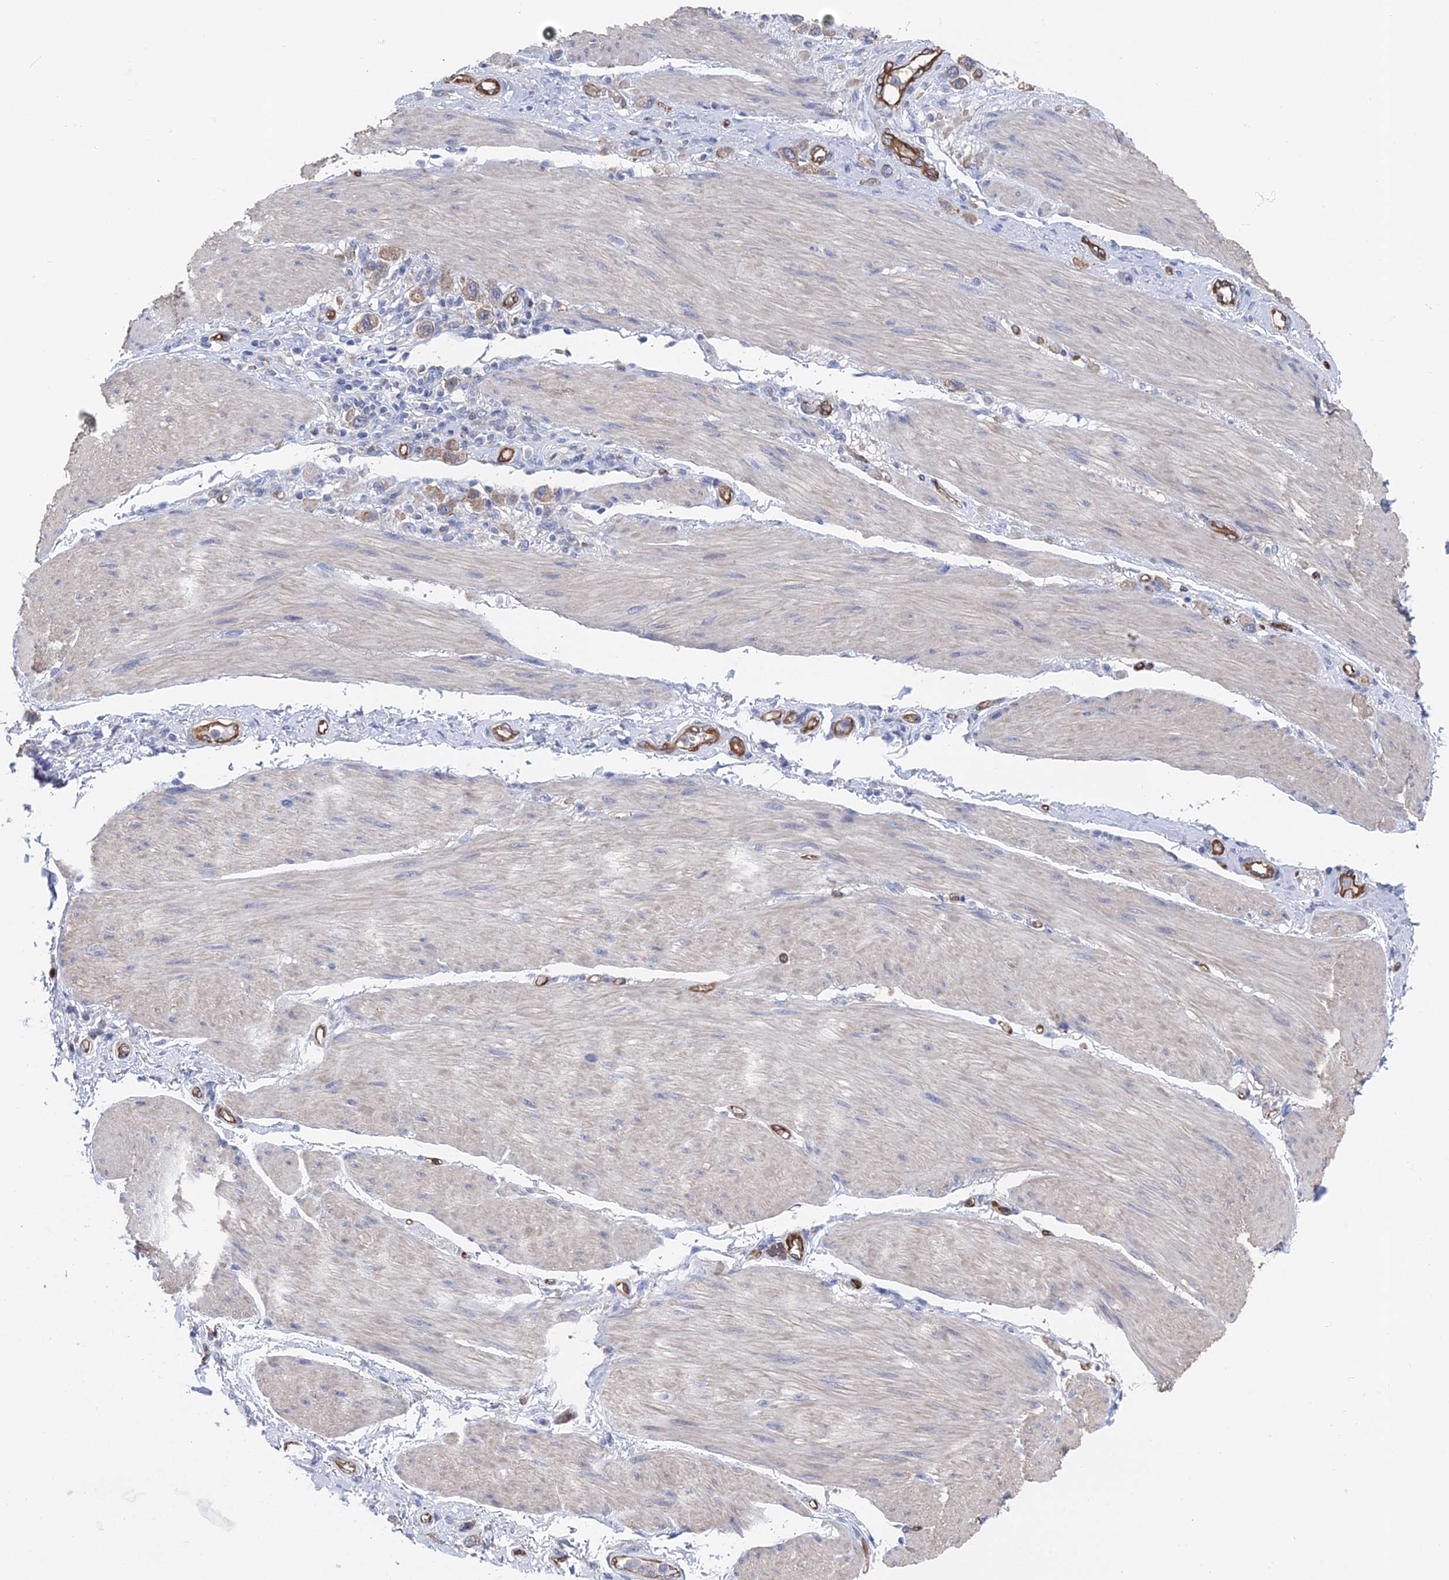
{"staining": {"intensity": "weak", "quantity": "25%-75%", "location": "cytoplasmic/membranous"}, "tissue": "stomach cancer", "cell_type": "Tumor cells", "image_type": "cancer", "snomed": [{"axis": "morphology", "description": "Adenocarcinoma, NOS"}, {"axis": "topography", "description": "Stomach"}], "caption": "A low amount of weak cytoplasmic/membranous positivity is appreciated in about 25%-75% of tumor cells in stomach adenocarcinoma tissue.", "gene": "ARAP3", "patient": {"sex": "female", "age": 65}}